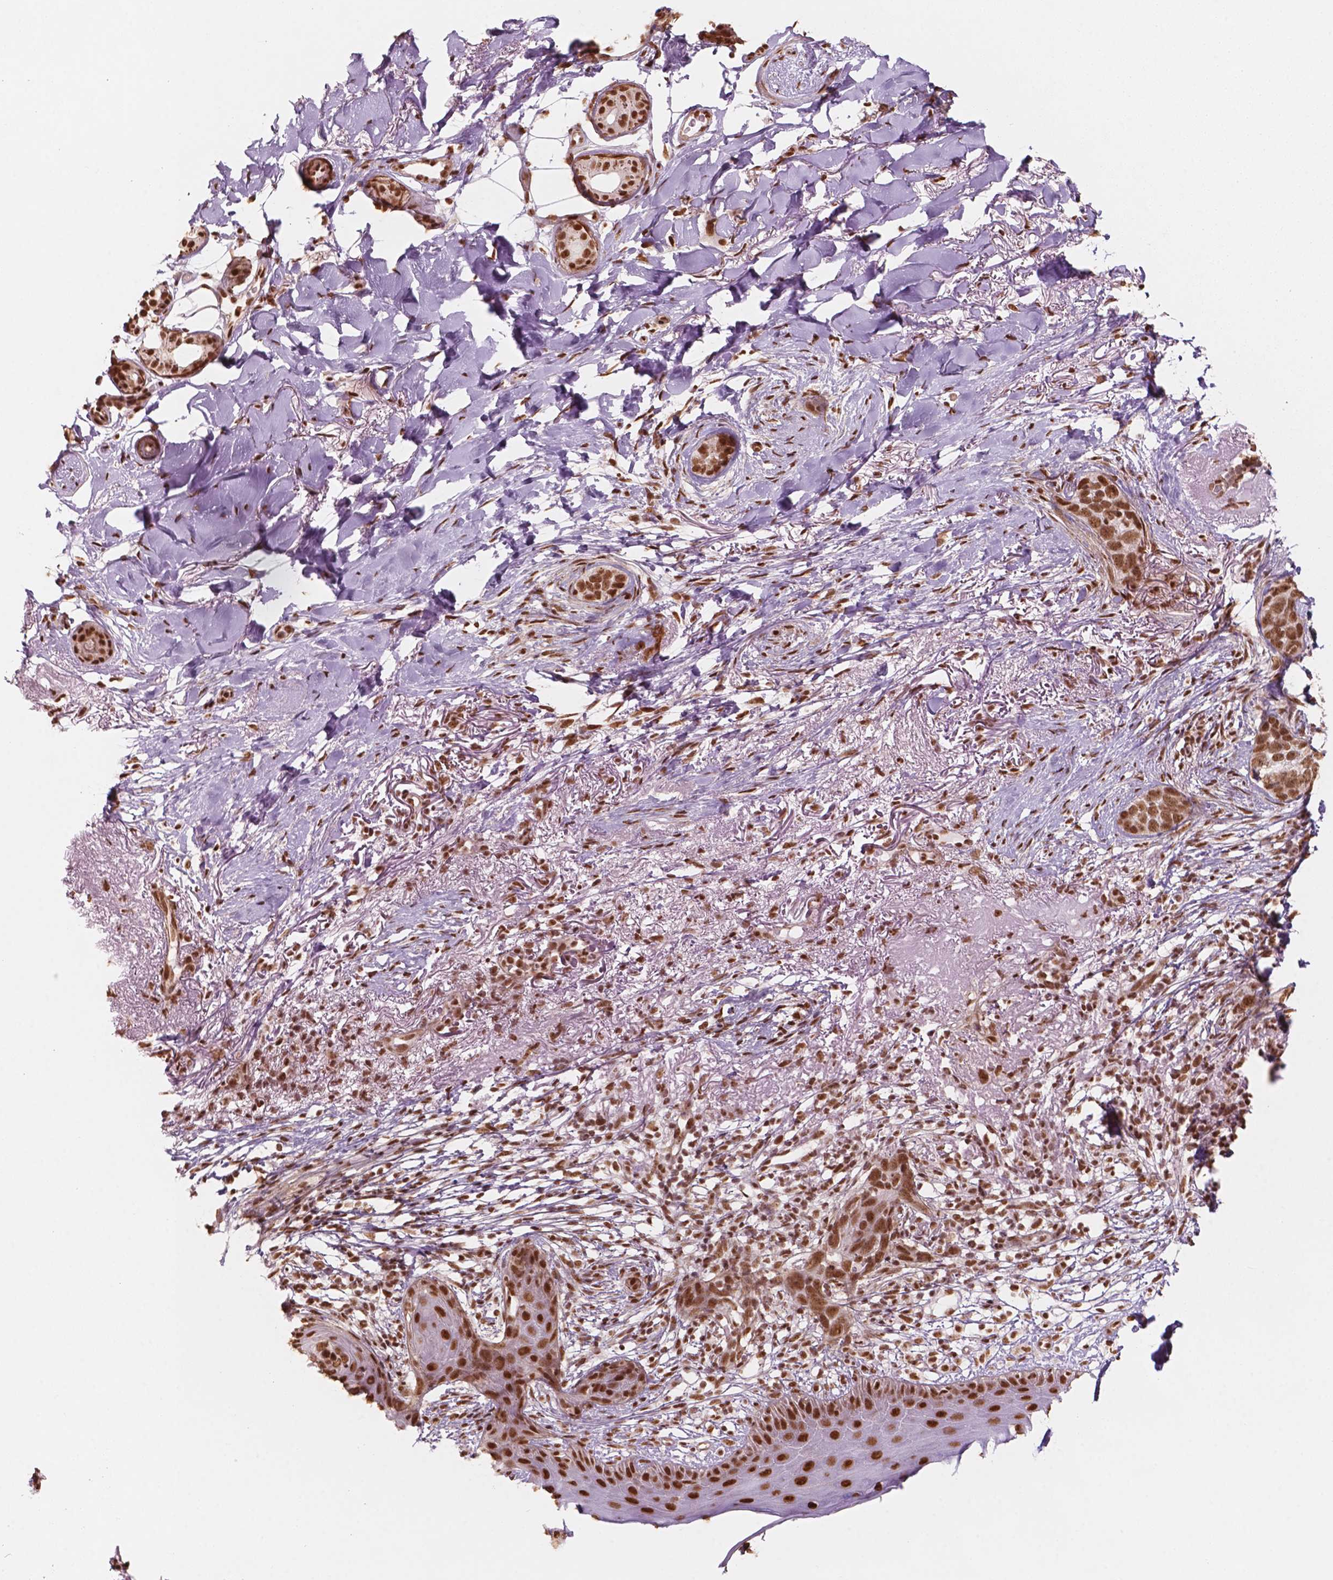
{"staining": {"intensity": "moderate", "quantity": ">75%", "location": "nuclear"}, "tissue": "skin cancer", "cell_type": "Tumor cells", "image_type": "cancer", "snomed": [{"axis": "morphology", "description": "Normal tissue, NOS"}, {"axis": "morphology", "description": "Basal cell carcinoma"}, {"axis": "topography", "description": "Skin"}], "caption": "This is a micrograph of IHC staining of basal cell carcinoma (skin), which shows moderate expression in the nuclear of tumor cells.", "gene": "GTF3C5", "patient": {"sex": "male", "age": 84}}